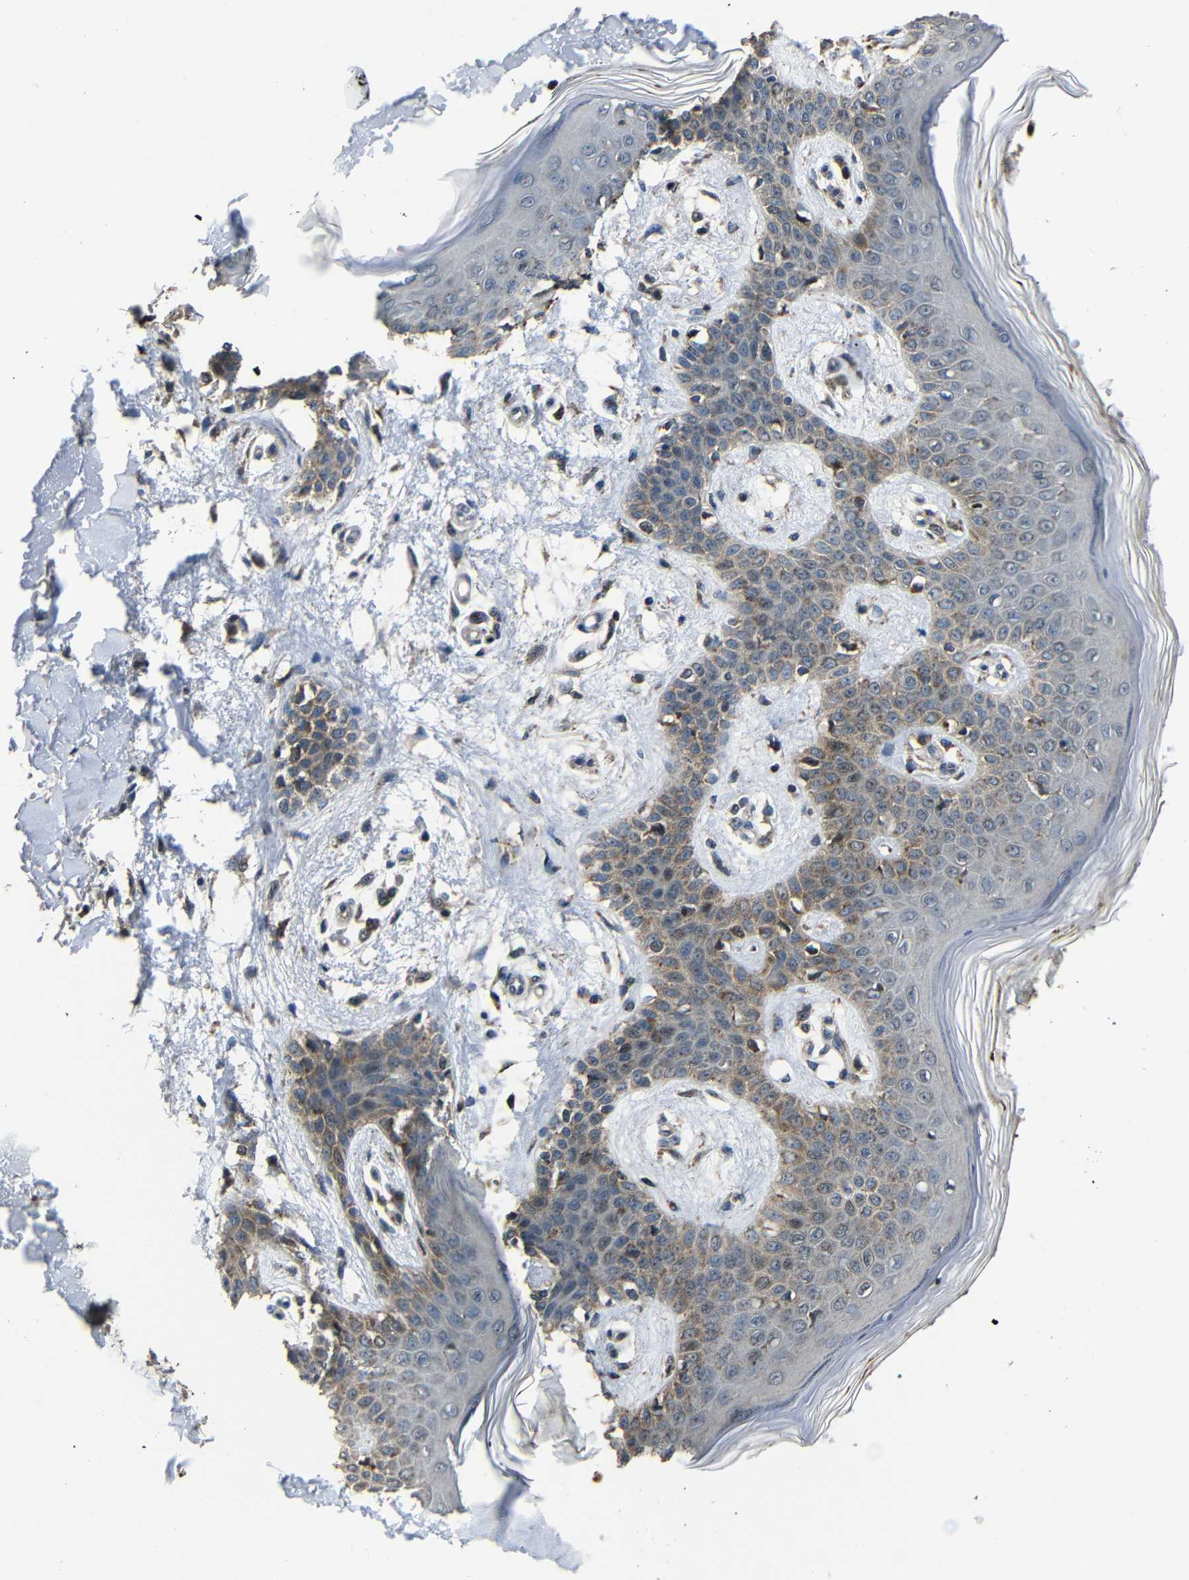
{"staining": {"intensity": "moderate", "quantity": "<25%", "location": "cytoplasmic/membranous"}, "tissue": "skin", "cell_type": "Fibroblasts", "image_type": "normal", "snomed": [{"axis": "morphology", "description": "Normal tissue, NOS"}, {"axis": "topography", "description": "Skin"}], "caption": "Immunohistochemistry image of normal human skin stained for a protein (brown), which reveals low levels of moderate cytoplasmic/membranous expression in about <25% of fibroblasts.", "gene": "SNN", "patient": {"sex": "male", "age": 53}}